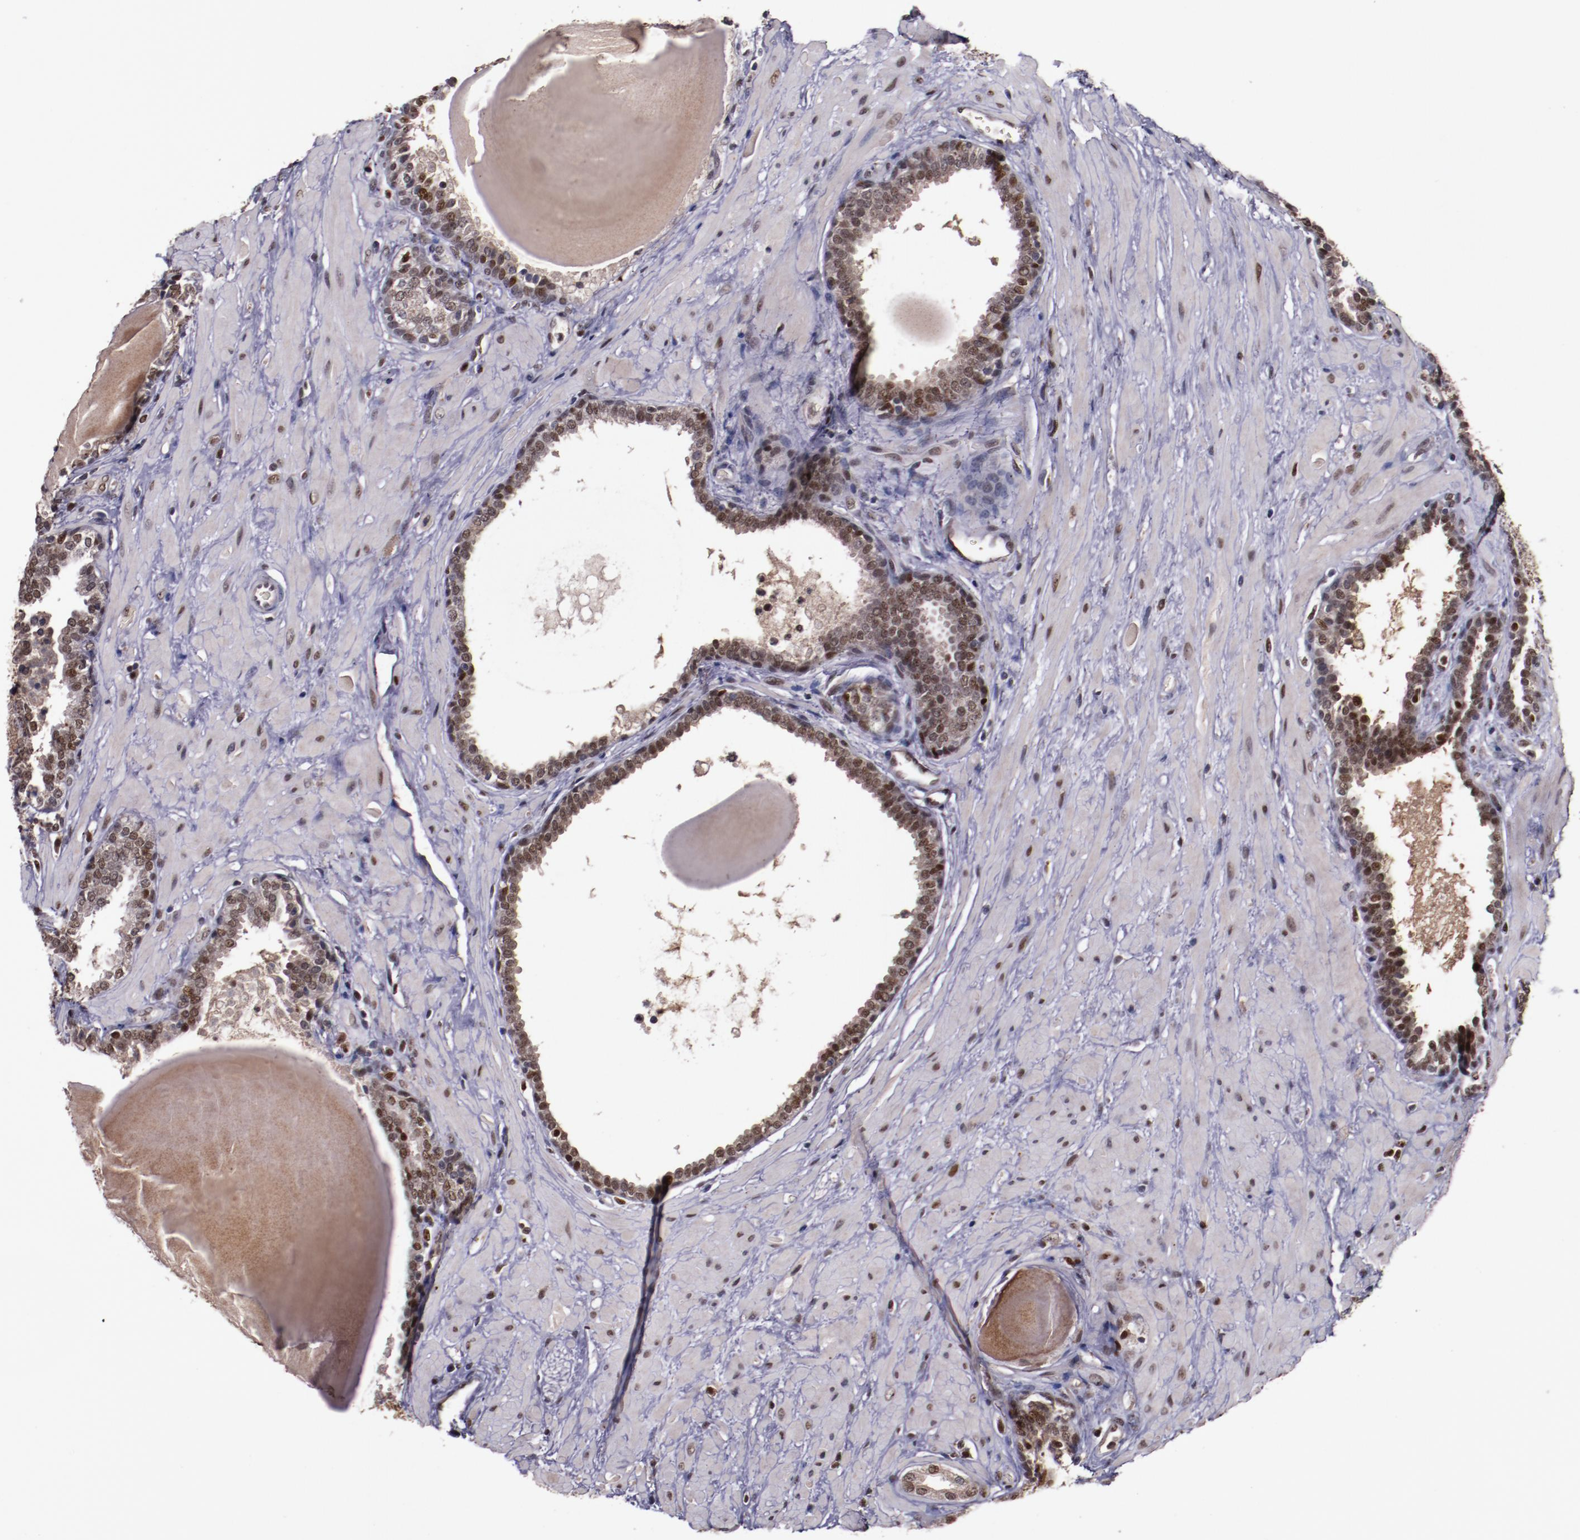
{"staining": {"intensity": "moderate", "quantity": ">75%", "location": "nuclear"}, "tissue": "prostate", "cell_type": "Glandular cells", "image_type": "normal", "snomed": [{"axis": "morphology", "description": "Normal tissue, NOS"}, {"axis": "topography", "description": "Prostate"}], "caption": "Prostate stained with DAB immunohistochemistry (IHC) displays medium levels of moderate nuclear staining in approximately >75% of glandular cells.", "gene": "CHEK2", "patient": {"sex": "male", "age": 51}}